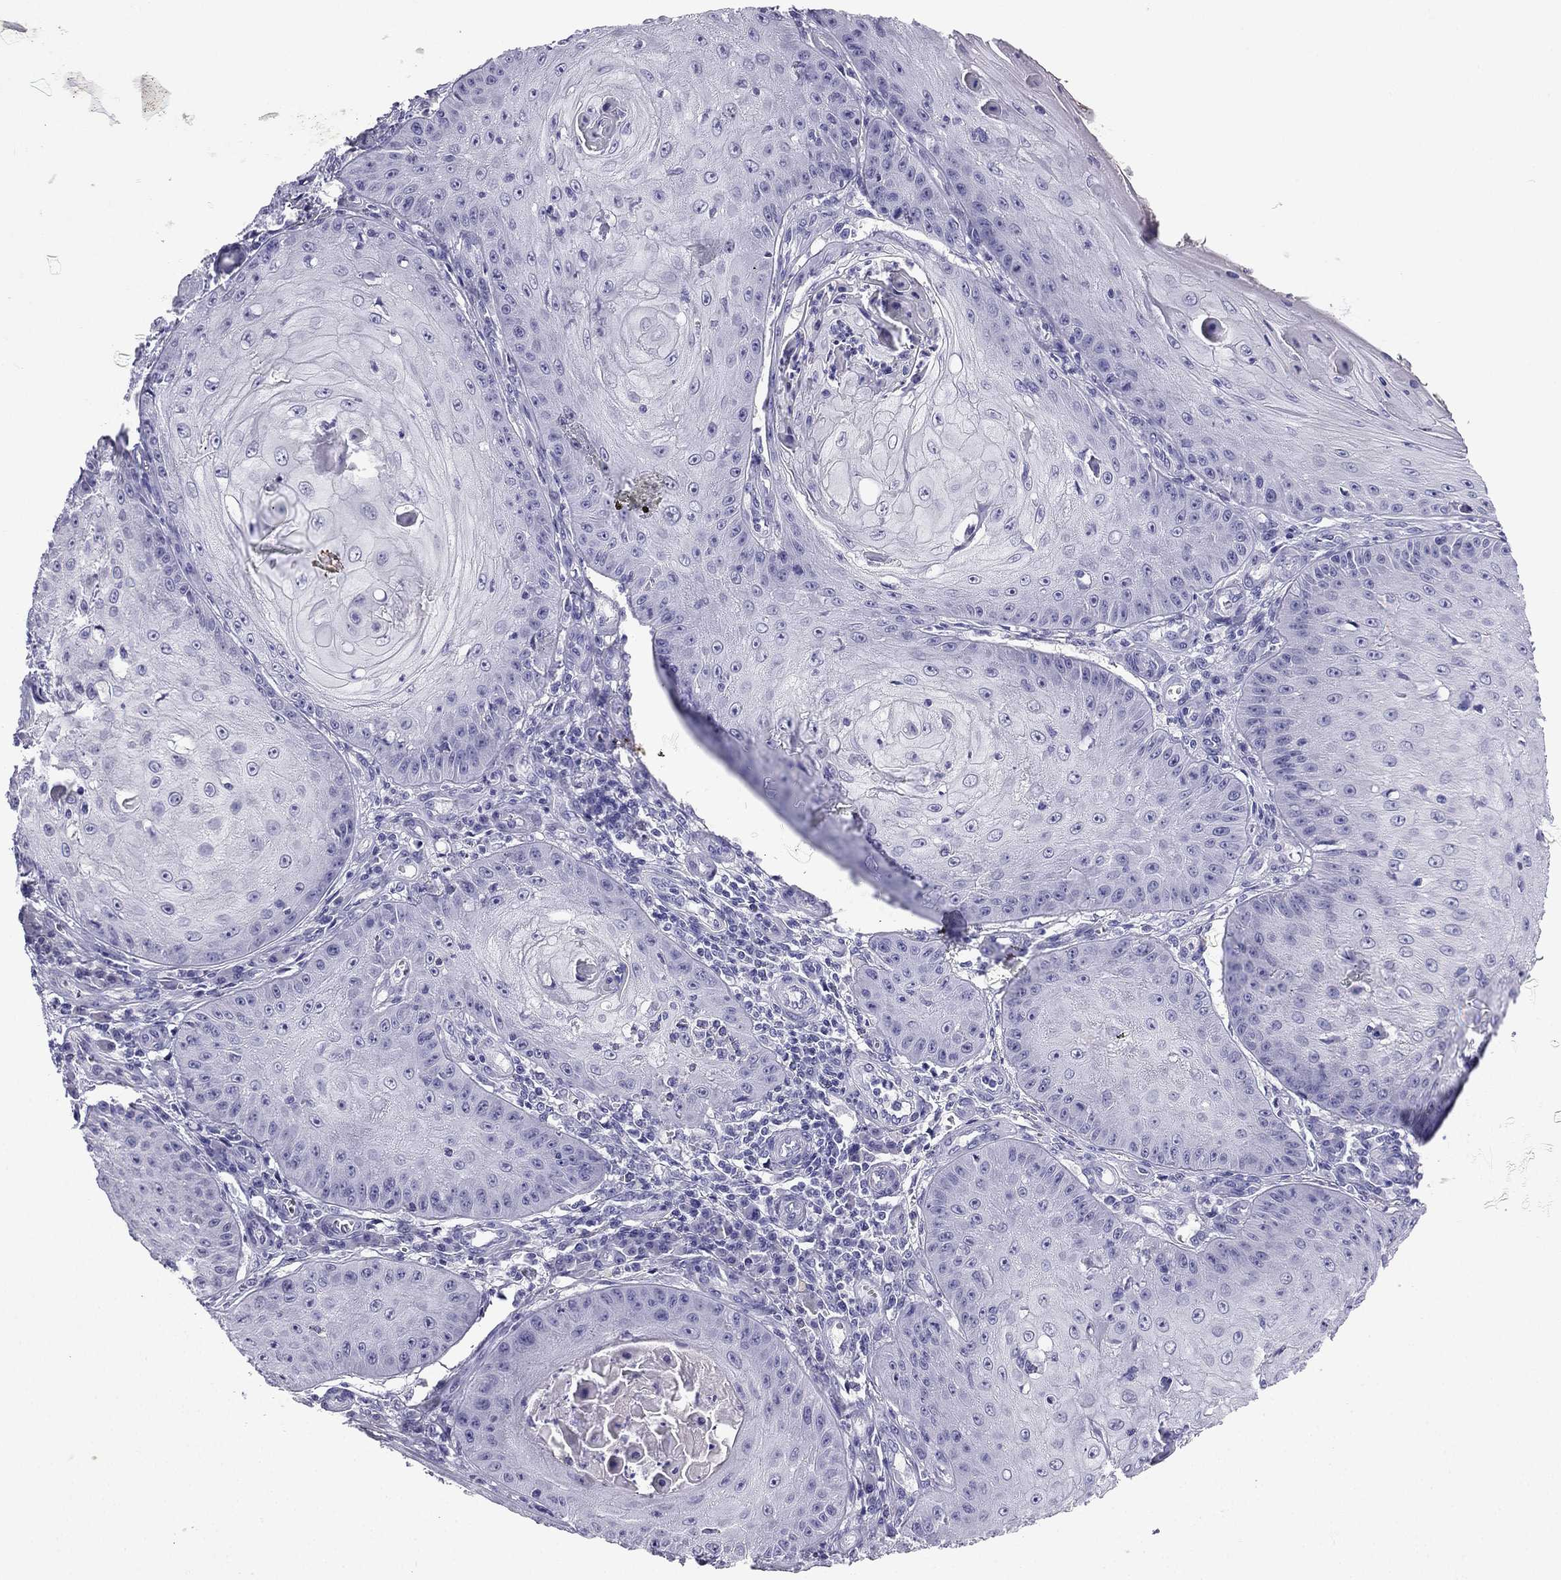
{"staining": {"intensity": "negative", "quantity": "none", "location": "none"}, "tissue": "skin cancer", "cell_type": "Tumor cells", "image_type": "cancer", "snomed": [{"axis": "morphology", "description": "Squamous cell carcinoma, NOS"}, {"axis": "topography", "description": "Skin"}], "caption": "Skin cancer was stained to show a protein in brown. There is no significant positivity in tumor cells.", "gene": "NPTX1", "patient": {"sex": "male", "age": 70}}